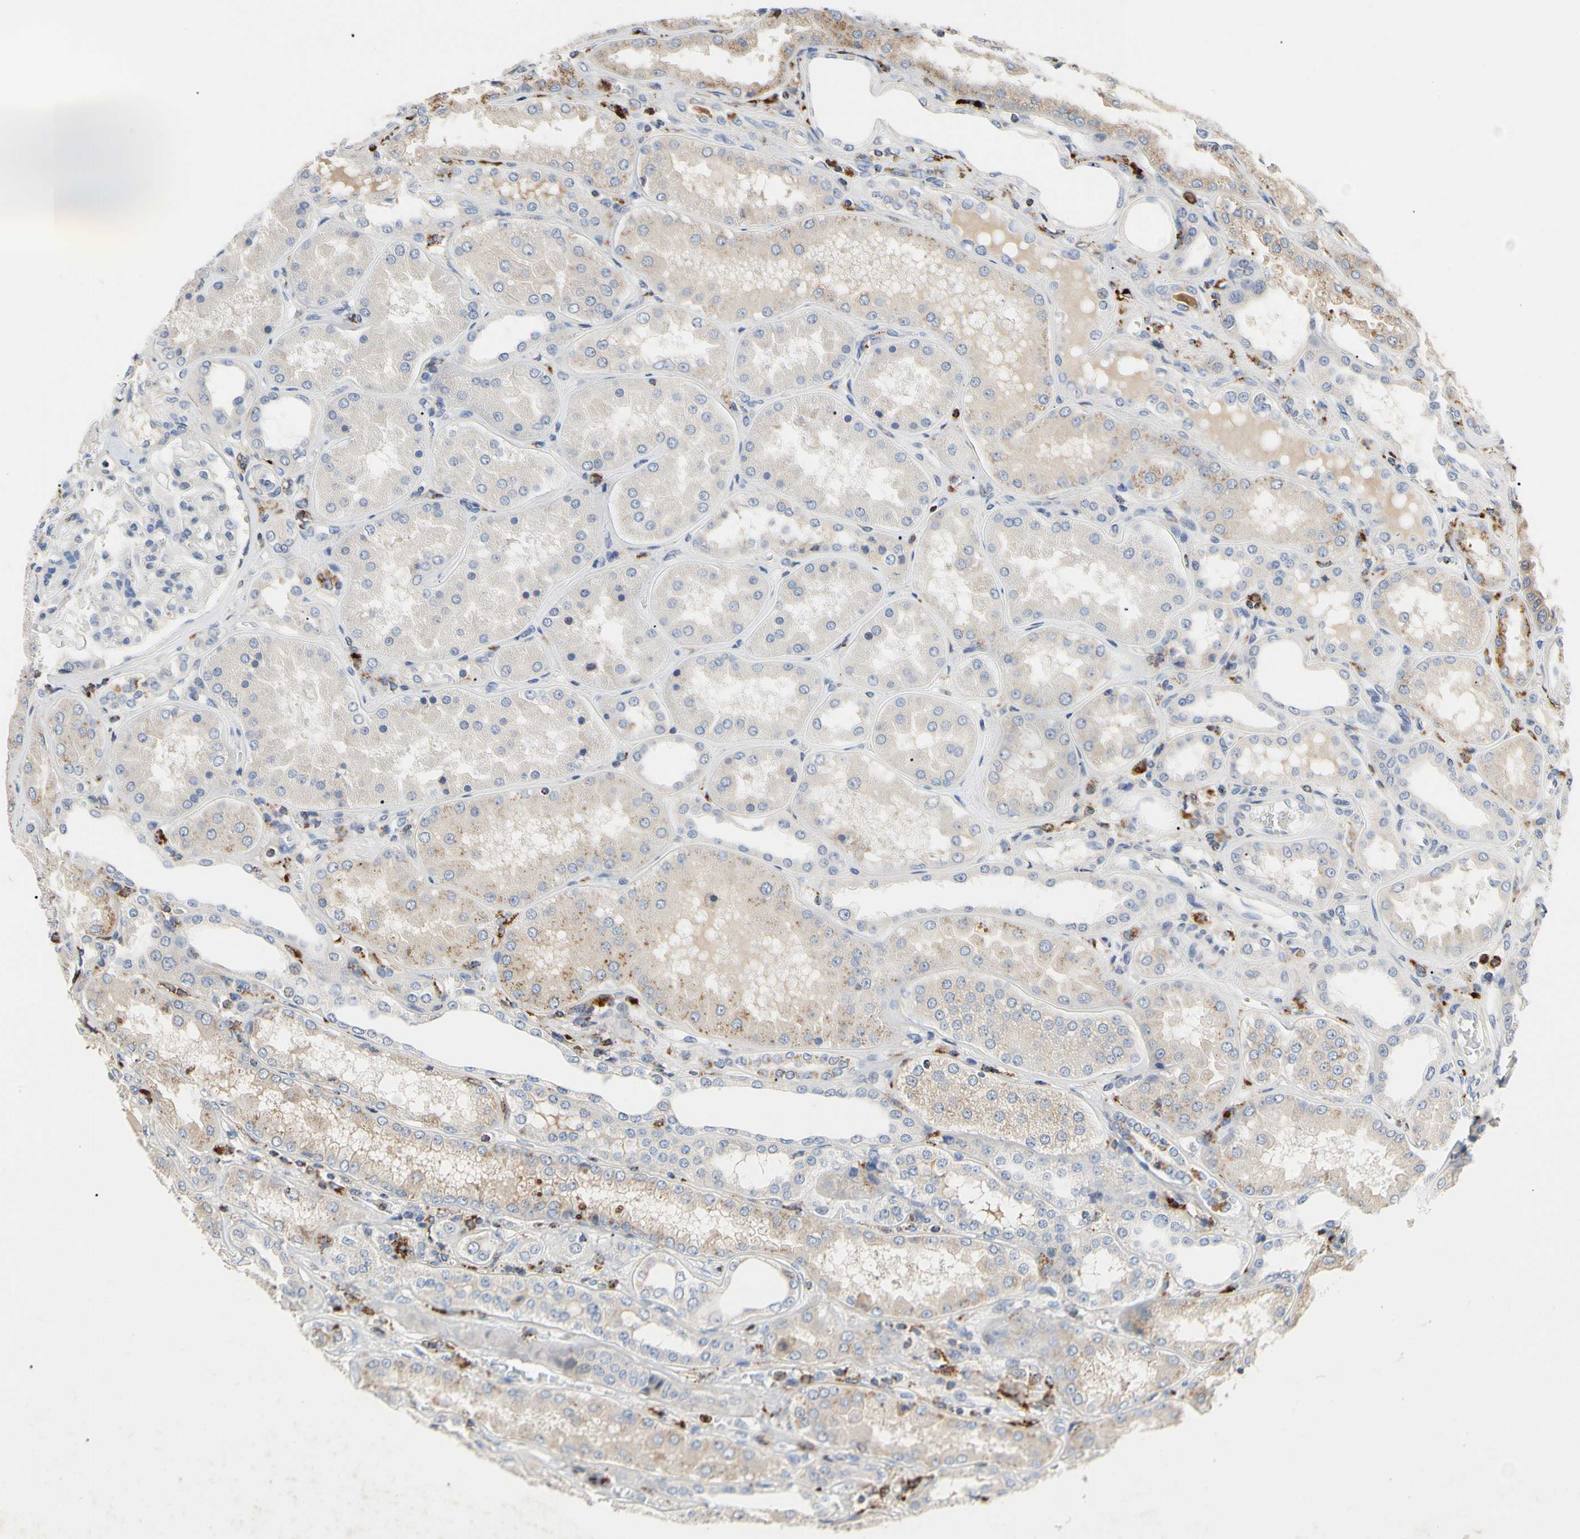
{"staining": {"intensity": "negative", "quantity": "none", "location": "none"}, "tissue": "kidney", "cell_type": "Cells in glomeruli", "image_type": "normal", "snomed": [{"axis": "morphology", "description": "Normal tissue, NOS"}, {"axis": "topography", "description": "Kidney"}], "caption": "High power microscopy histopathology image of an immunohistochemistry (IHC) micrograph of unremarkable kidney, revealing no significant staining in cells in glomeruli.", "gene": "ADA2", "patient": {"sex": "female", "age": 56}}